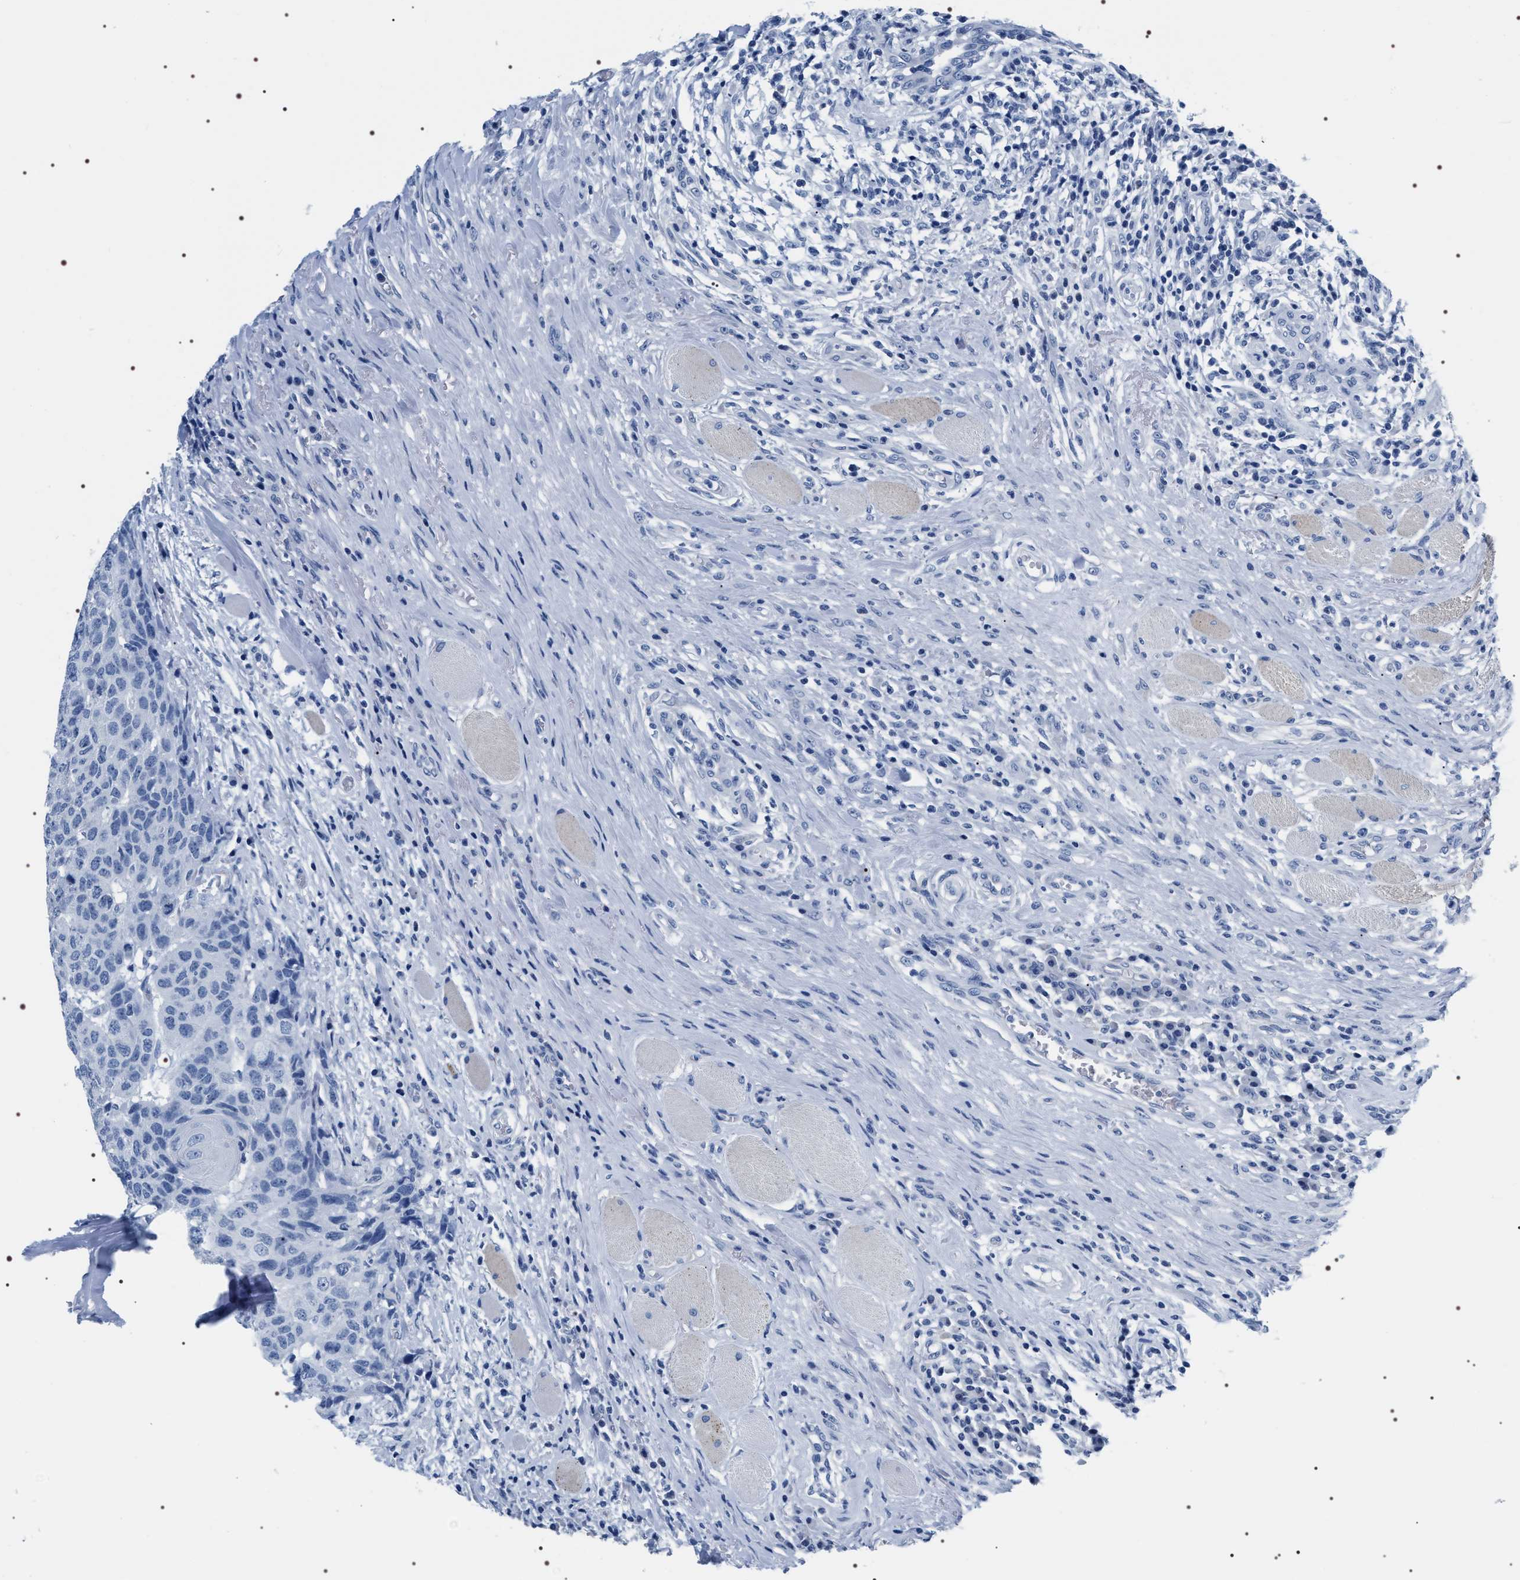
{"staining": {"intensity": "negative", "quantity": "none", "location": "none"}, "tissue": "head and neck cancer", "cell_type": "Tumor cells", "image_type": "cancer", "snomed": [{"axis": "morphology", "description": "Squamous cell carcinoma, NOS"}, {"axis": "topography", "description": "Head-Neck"}], "caption": "IHC photomicrograph of neoplastic tissue: head and neck squamous cell carcinoma stained with DAB exhibits no significant protein expression in tumor cells.", "gene": "ADH4", "patient": {"sex": "male", "age": 66}}